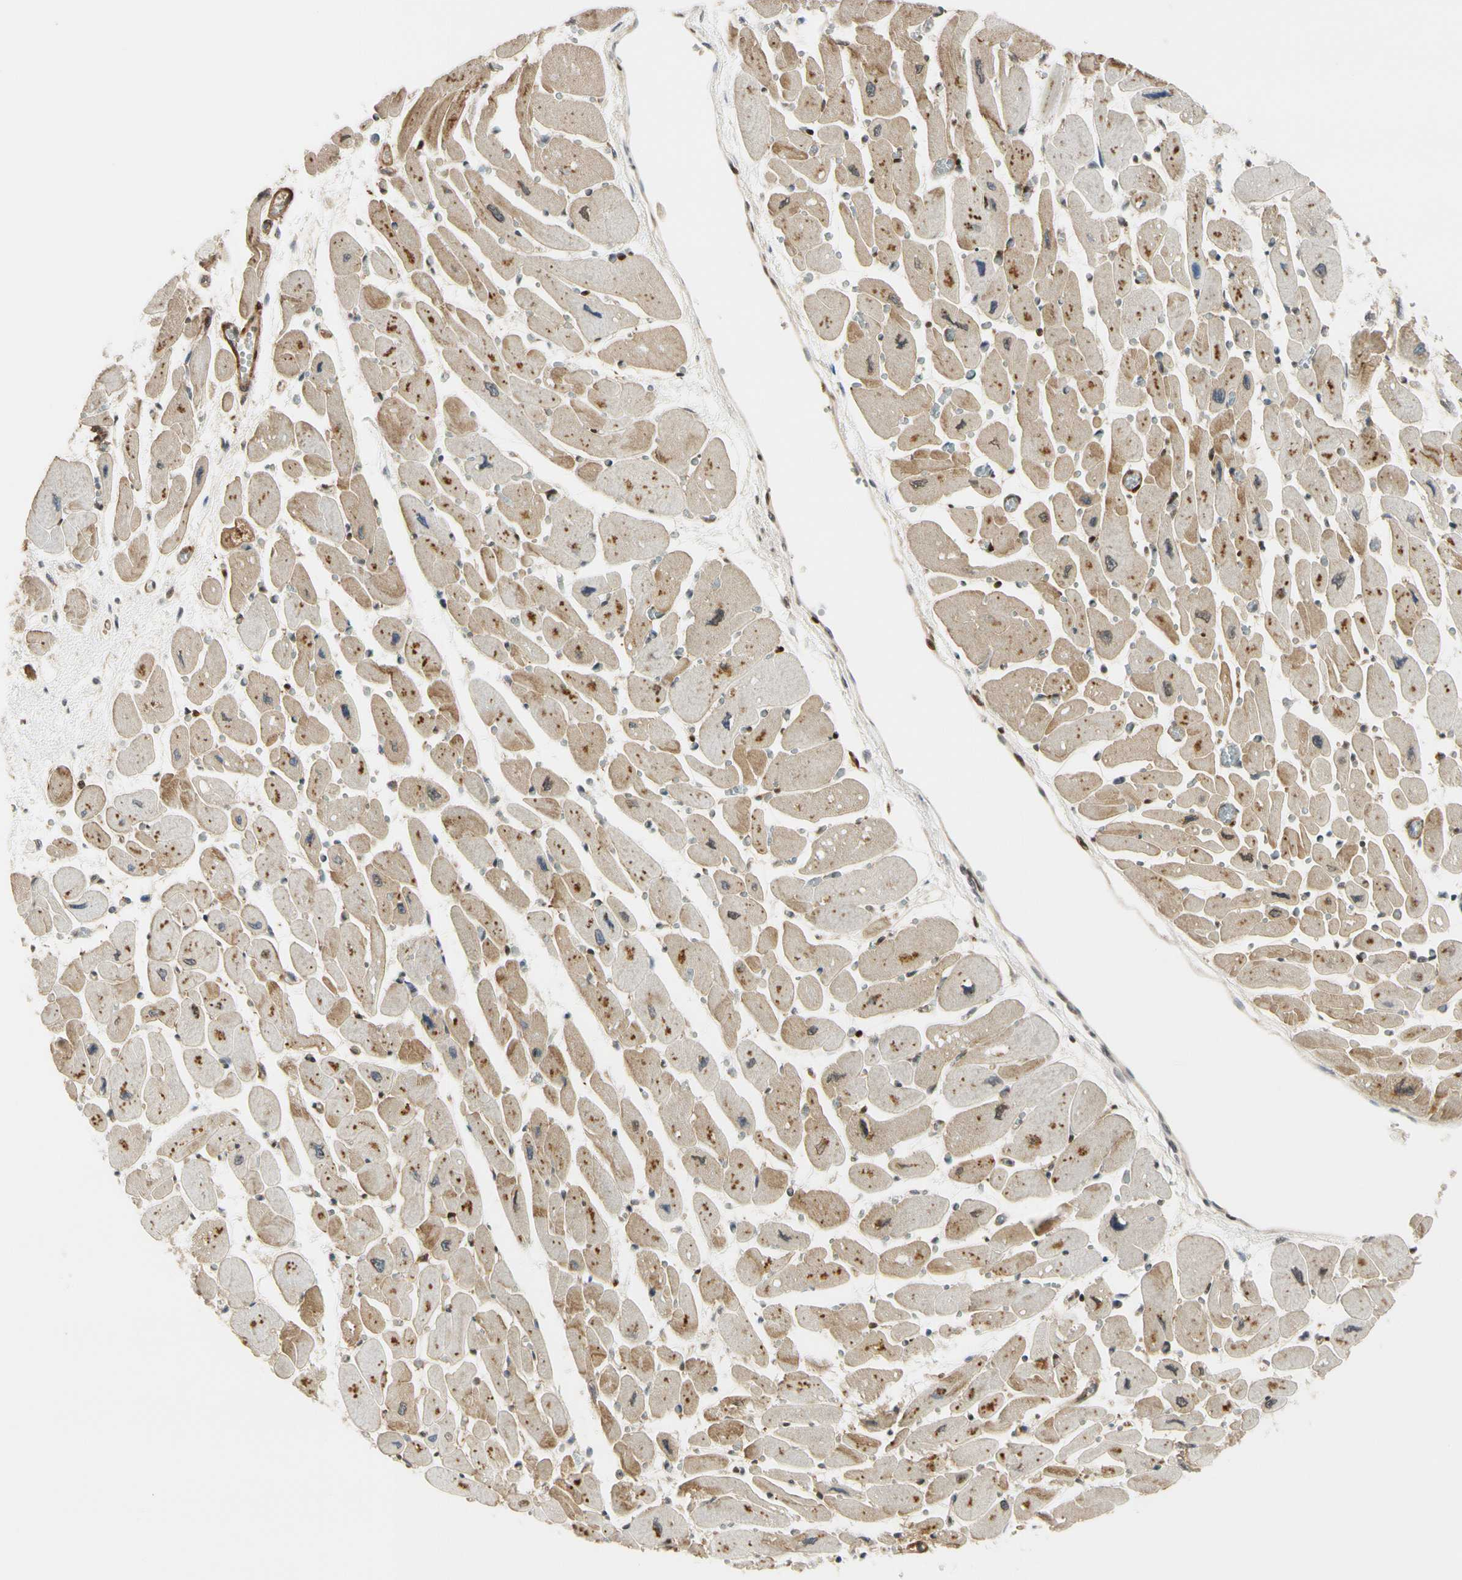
{"staining": {"intensity": "moderate", "quantity": ">75%", "location": "cytoplasmic/membranous,nuclear"}, "tissue": "heart muscle", "cell_type": "Cardiomyocytes", "image_type": "normal", "snomed": [{"axis": "morphology", "description": "Normal tissue, NOS"}, {"axis": "topography", "description": "Heart"}], "caption": "Protein staining exhibits moderate cytoplasmic/membranous,nuclear expression in approximately >75% of cardiomyocytes in normal heart muscle. (DAB (3,3'-diaminobenzidine) IHC, brown staining for protein, blue staining for nuclei).", "gene": "RASGRF1", "patient": {"sex": "female", "age": 54}}